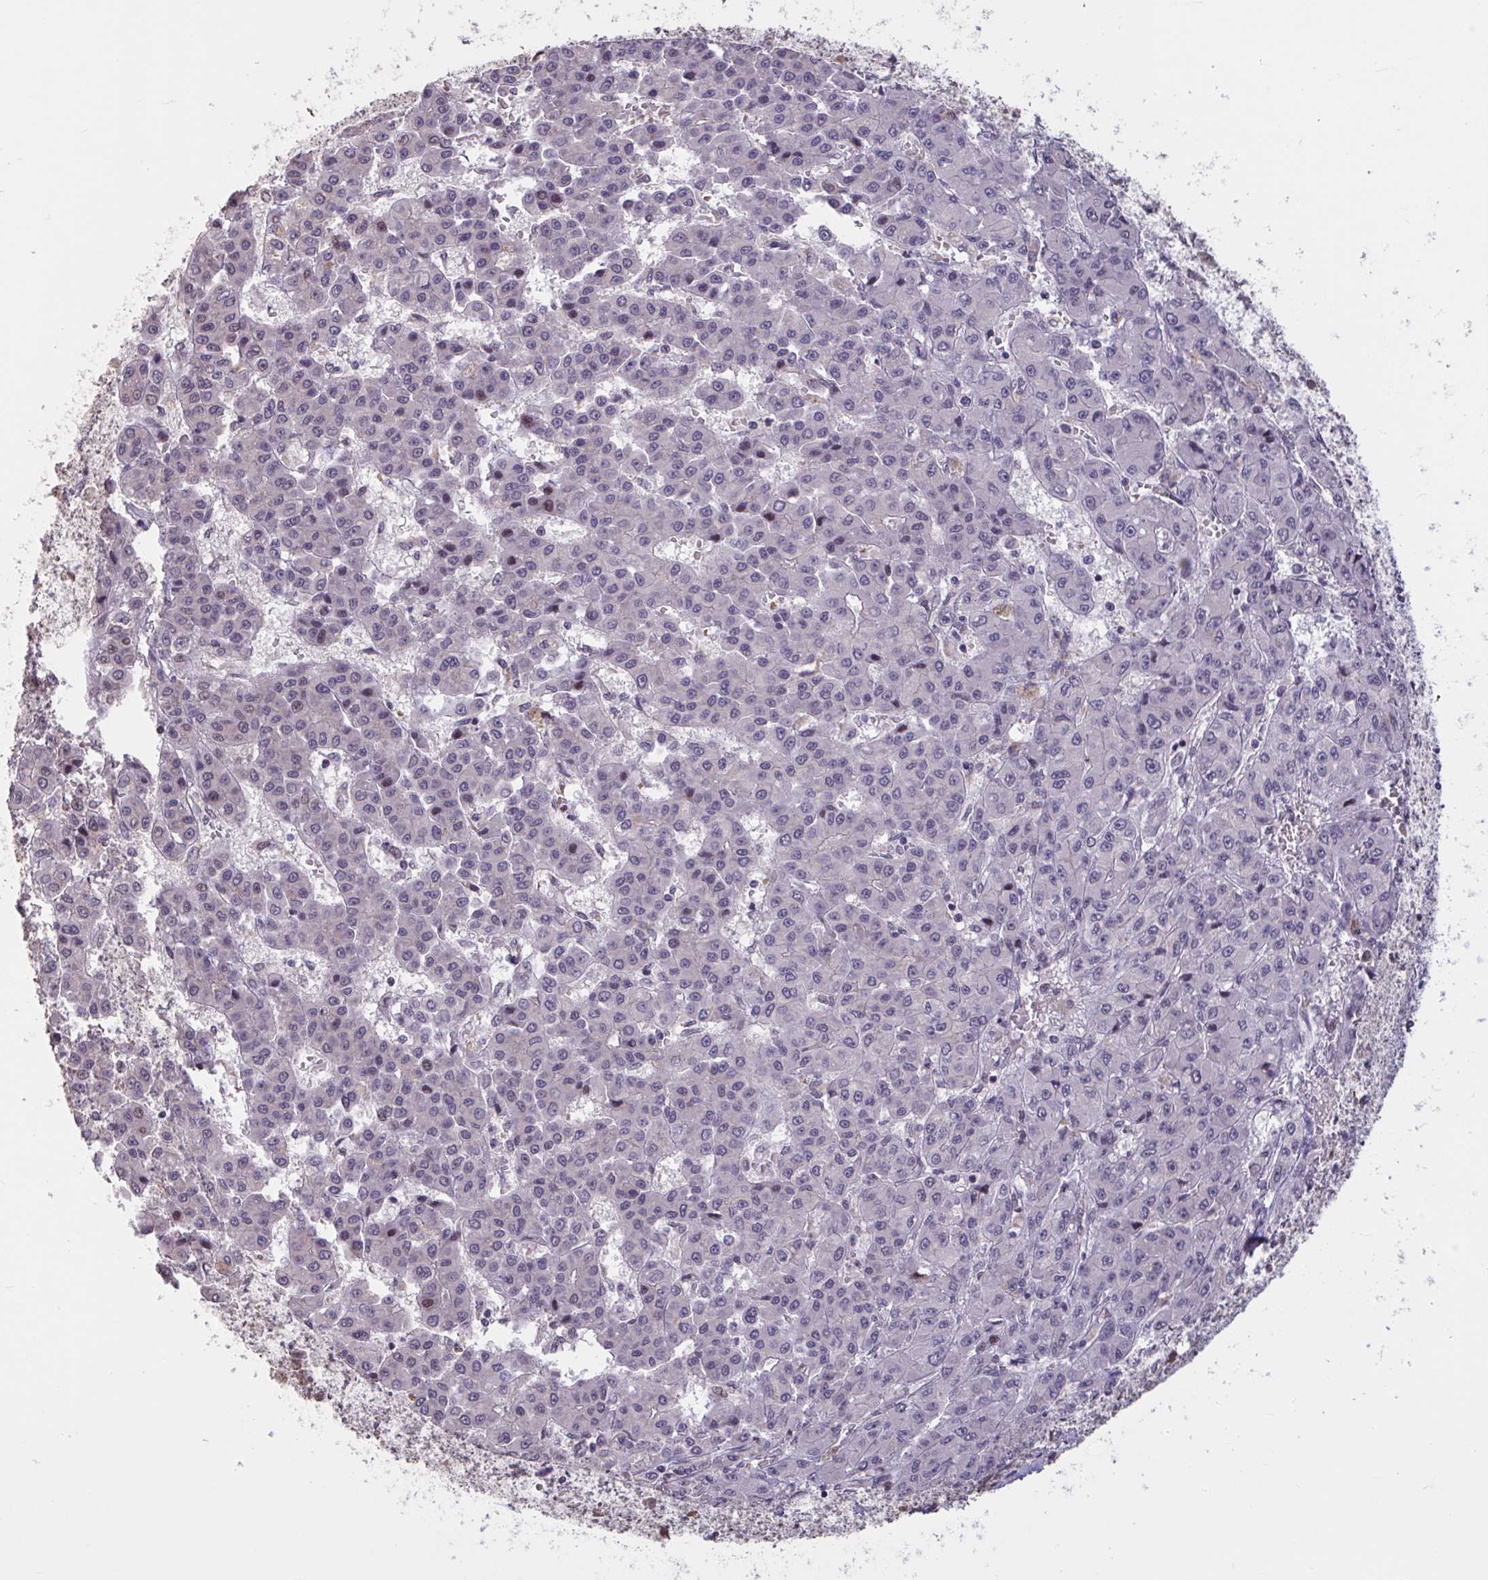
{"staining": {"intensity": "negative", "quantity": "none", "location": "none"}, "tissue": "liver cancer", "cell_type": "Tumor cells", "image_type": "cancer", "snomed": [{"axis": "morphology", "description": "Carcinoma, Hepatocellular, NOS"}, {"axis": "topography", "description": "Liver"}], "caption": "Histopathology image shows no protein positivity in tumor cells of liver cancer (hepatocellular carcinoma) tissue.", "gene": "ZNF414", "patient": {"sex": "male", "age": 70}}